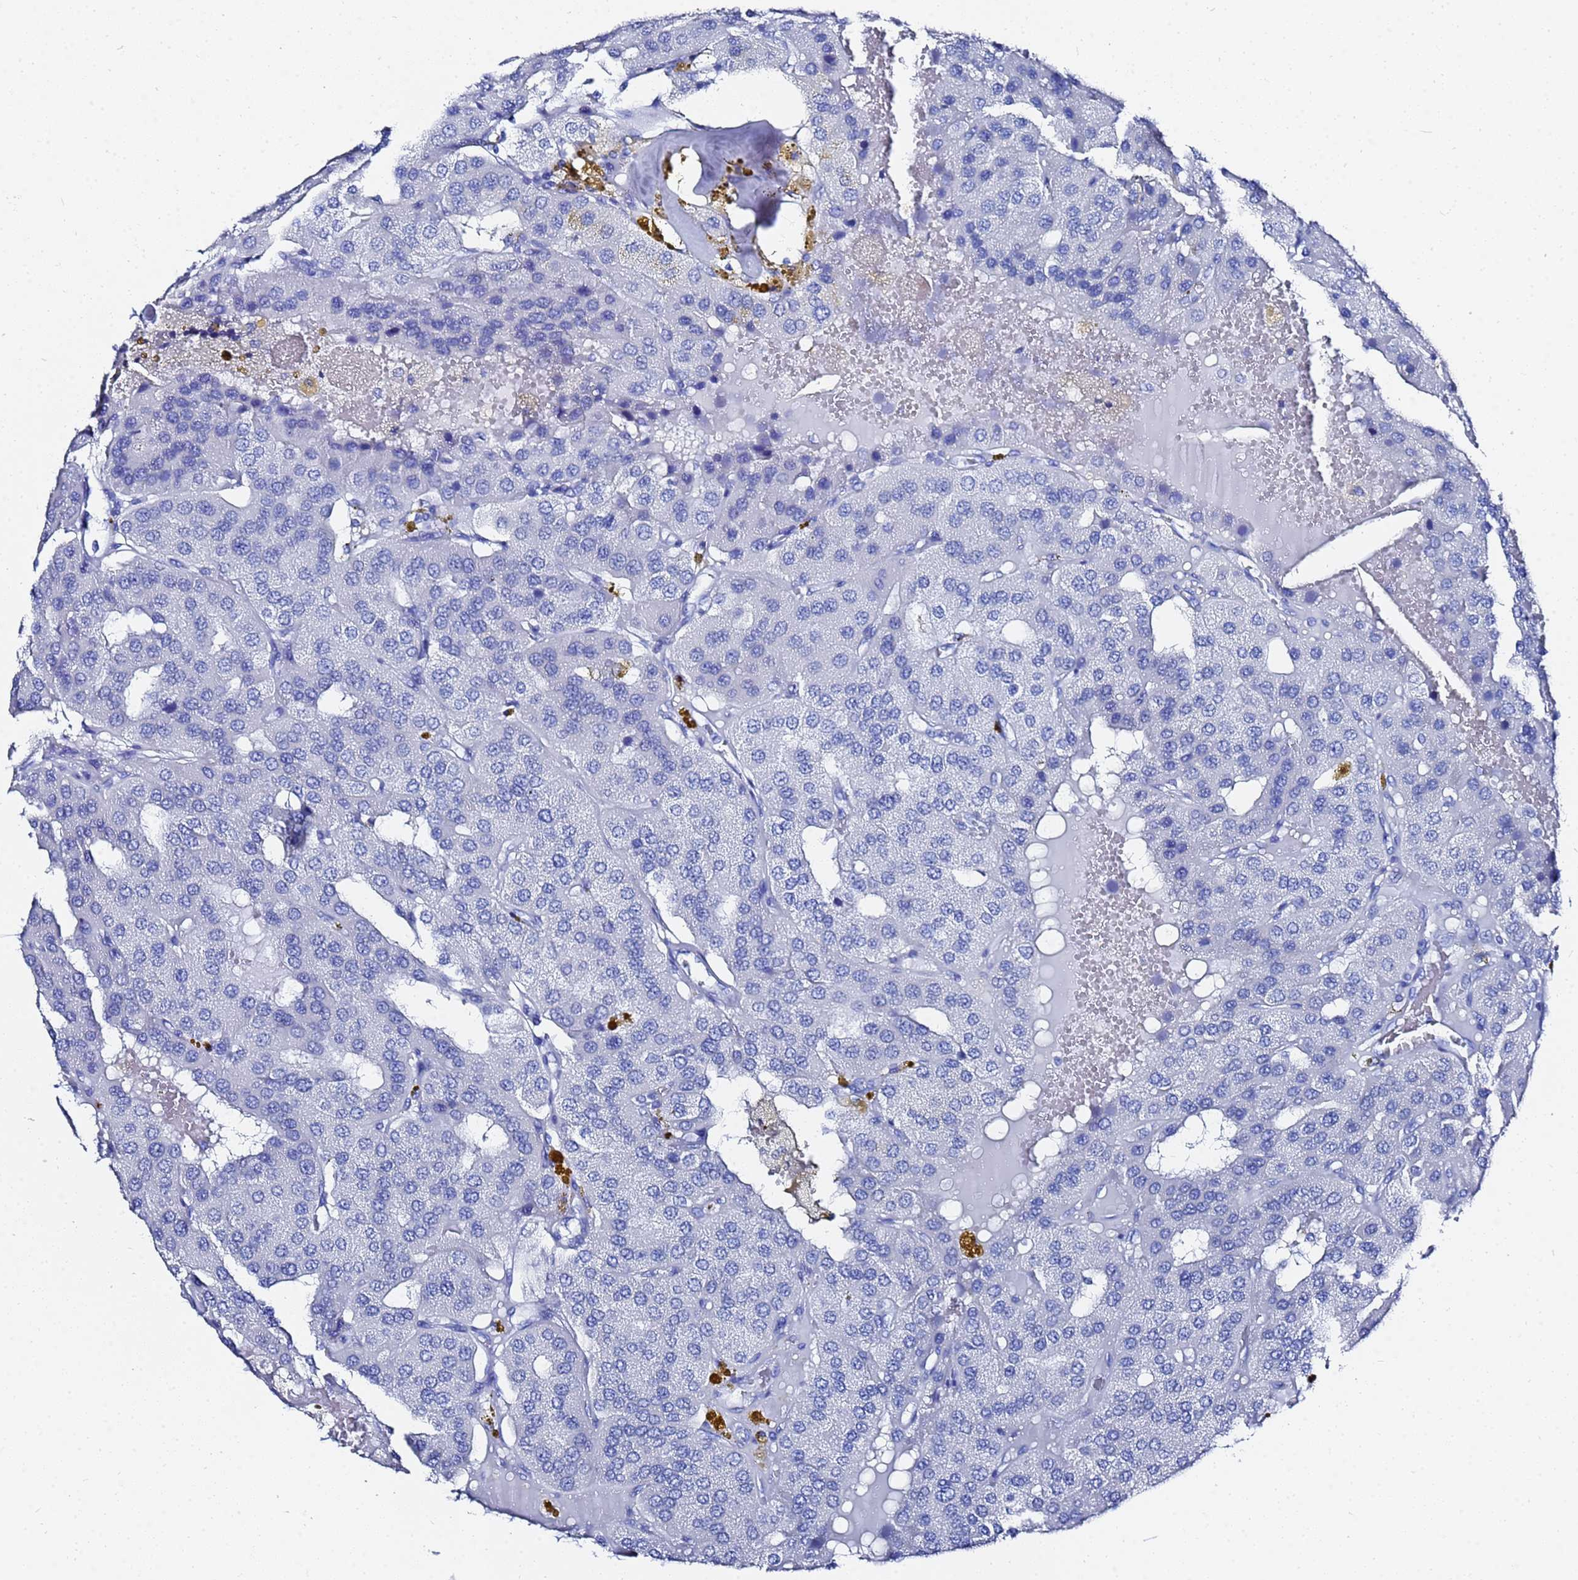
{"staining": {"intensity": "negative", "quantity": "none", "location": "none"}, "tissue": "parathyroid gland", "cell_type": "Glandular cells", "image_type": "normal", "snomed": [{"axis": "morphology", "description": "Normal tissue, NOS"}, {"axis": "morphology", "description": "Adenoma, NOS"}, {"axis": "topography", "description": "Parathyroid gland"}], "caption": "DAB (3,3'-diaminobenzidine) immunohistochemical staining of unremarkable parathyroid gland exhibits no significant expression in glandular cells. (Immunohistochemistry, brightfield microscopy, high magnification).", "gene": "GGT1", "patient": {"sex": "female", "age": 86}}